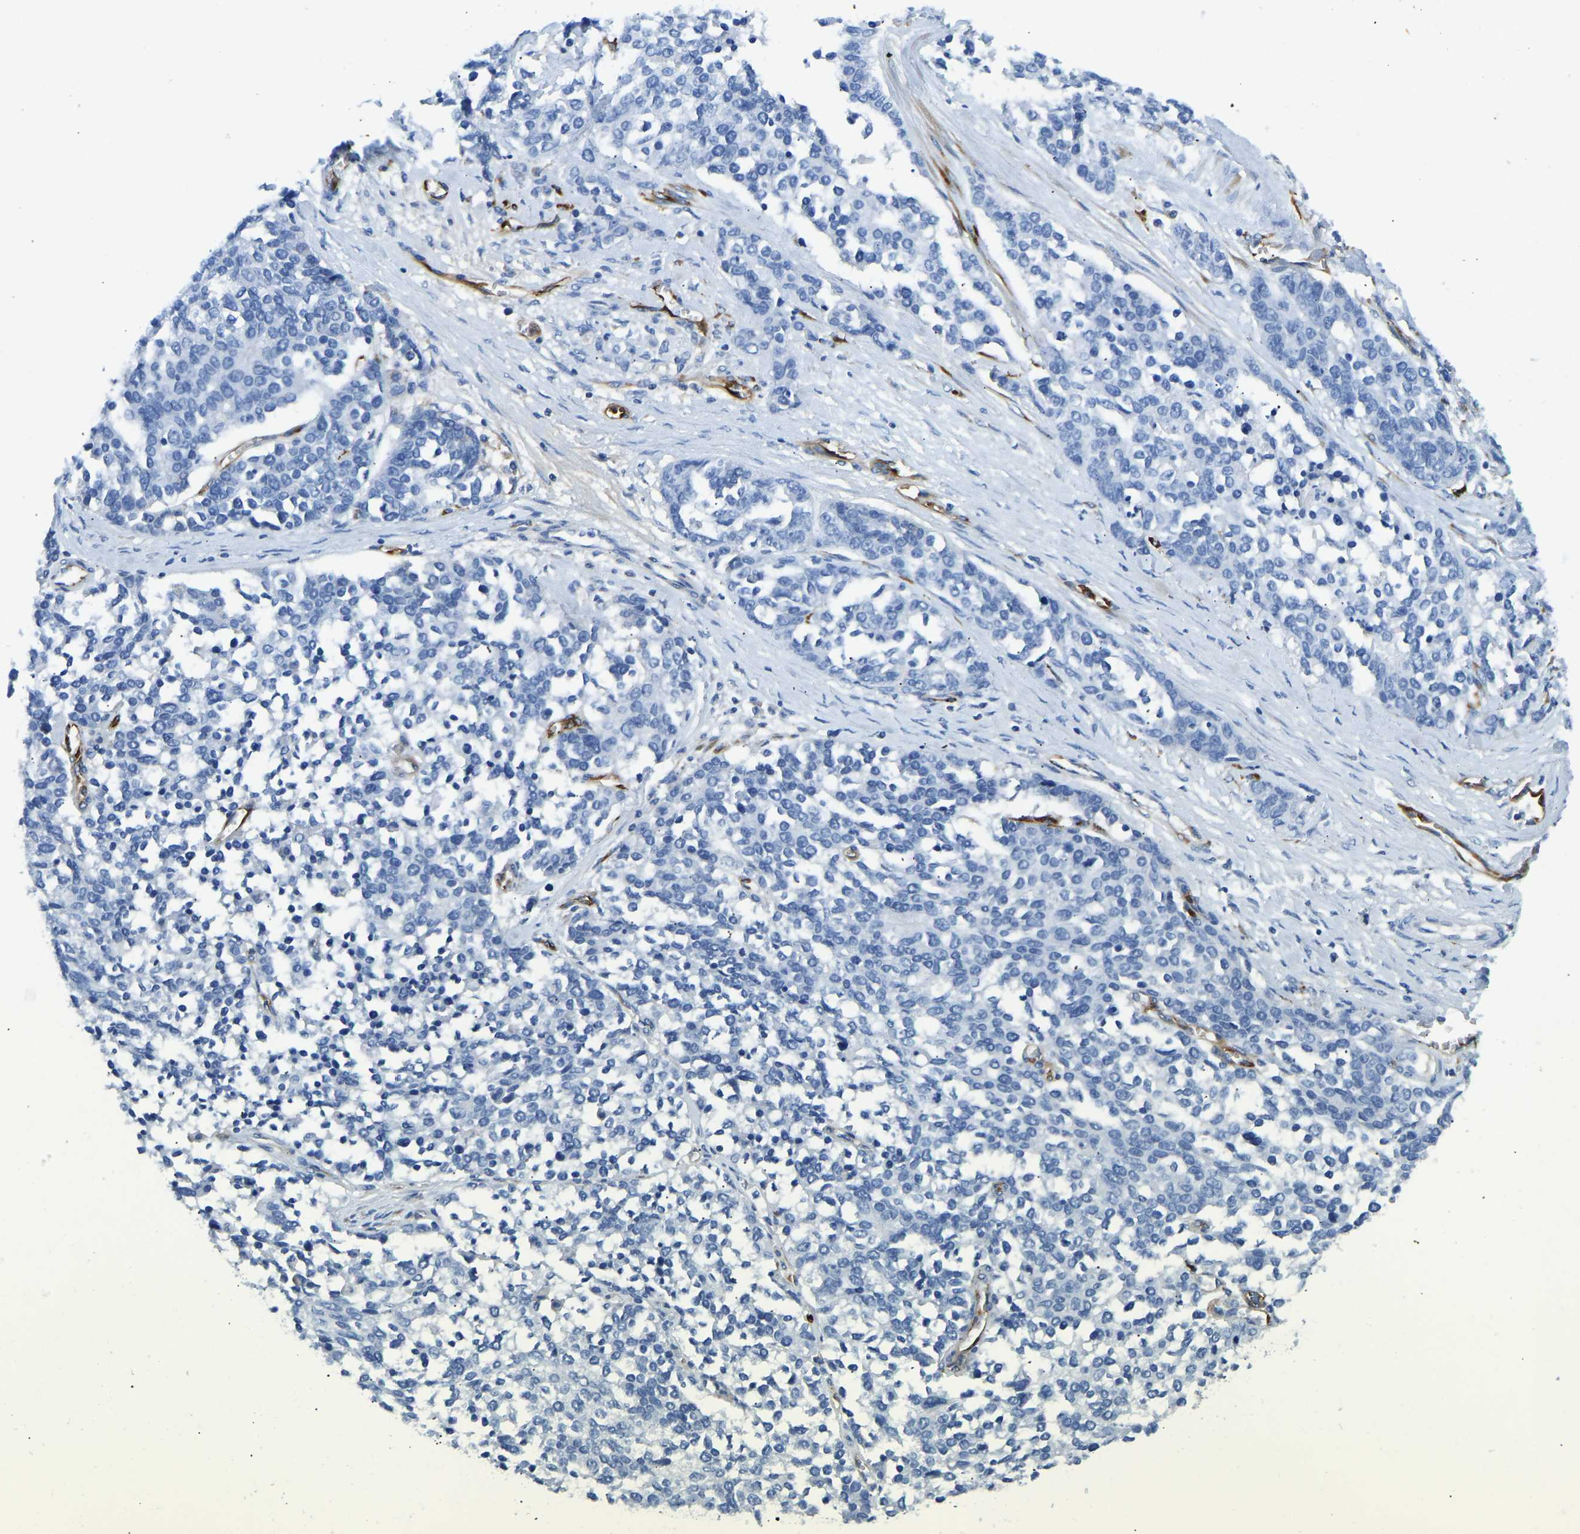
{"staining": {"intensity": "negative", "quantity": "none", "location": "none"}, "tissue": "ovarian cancer", "cell_type": "Tumor cells", "image_type": "cancer", "snomed": [{"axis": "morphology", "description": "Cystadenocarcinoma, serous, NOS"}, {"axis": "topography", "description": "Ovary"}], "caption": "Immunohistochemical staining of human serous cystadenocarcinoma (ovarian) exhibits no significant staining in tumor cells. (DAB immunohistochemistry (IHC) with hematoxylin counter stain).", "gene": "COL15A1", "patient": {"sex": "female", "age": 44}}